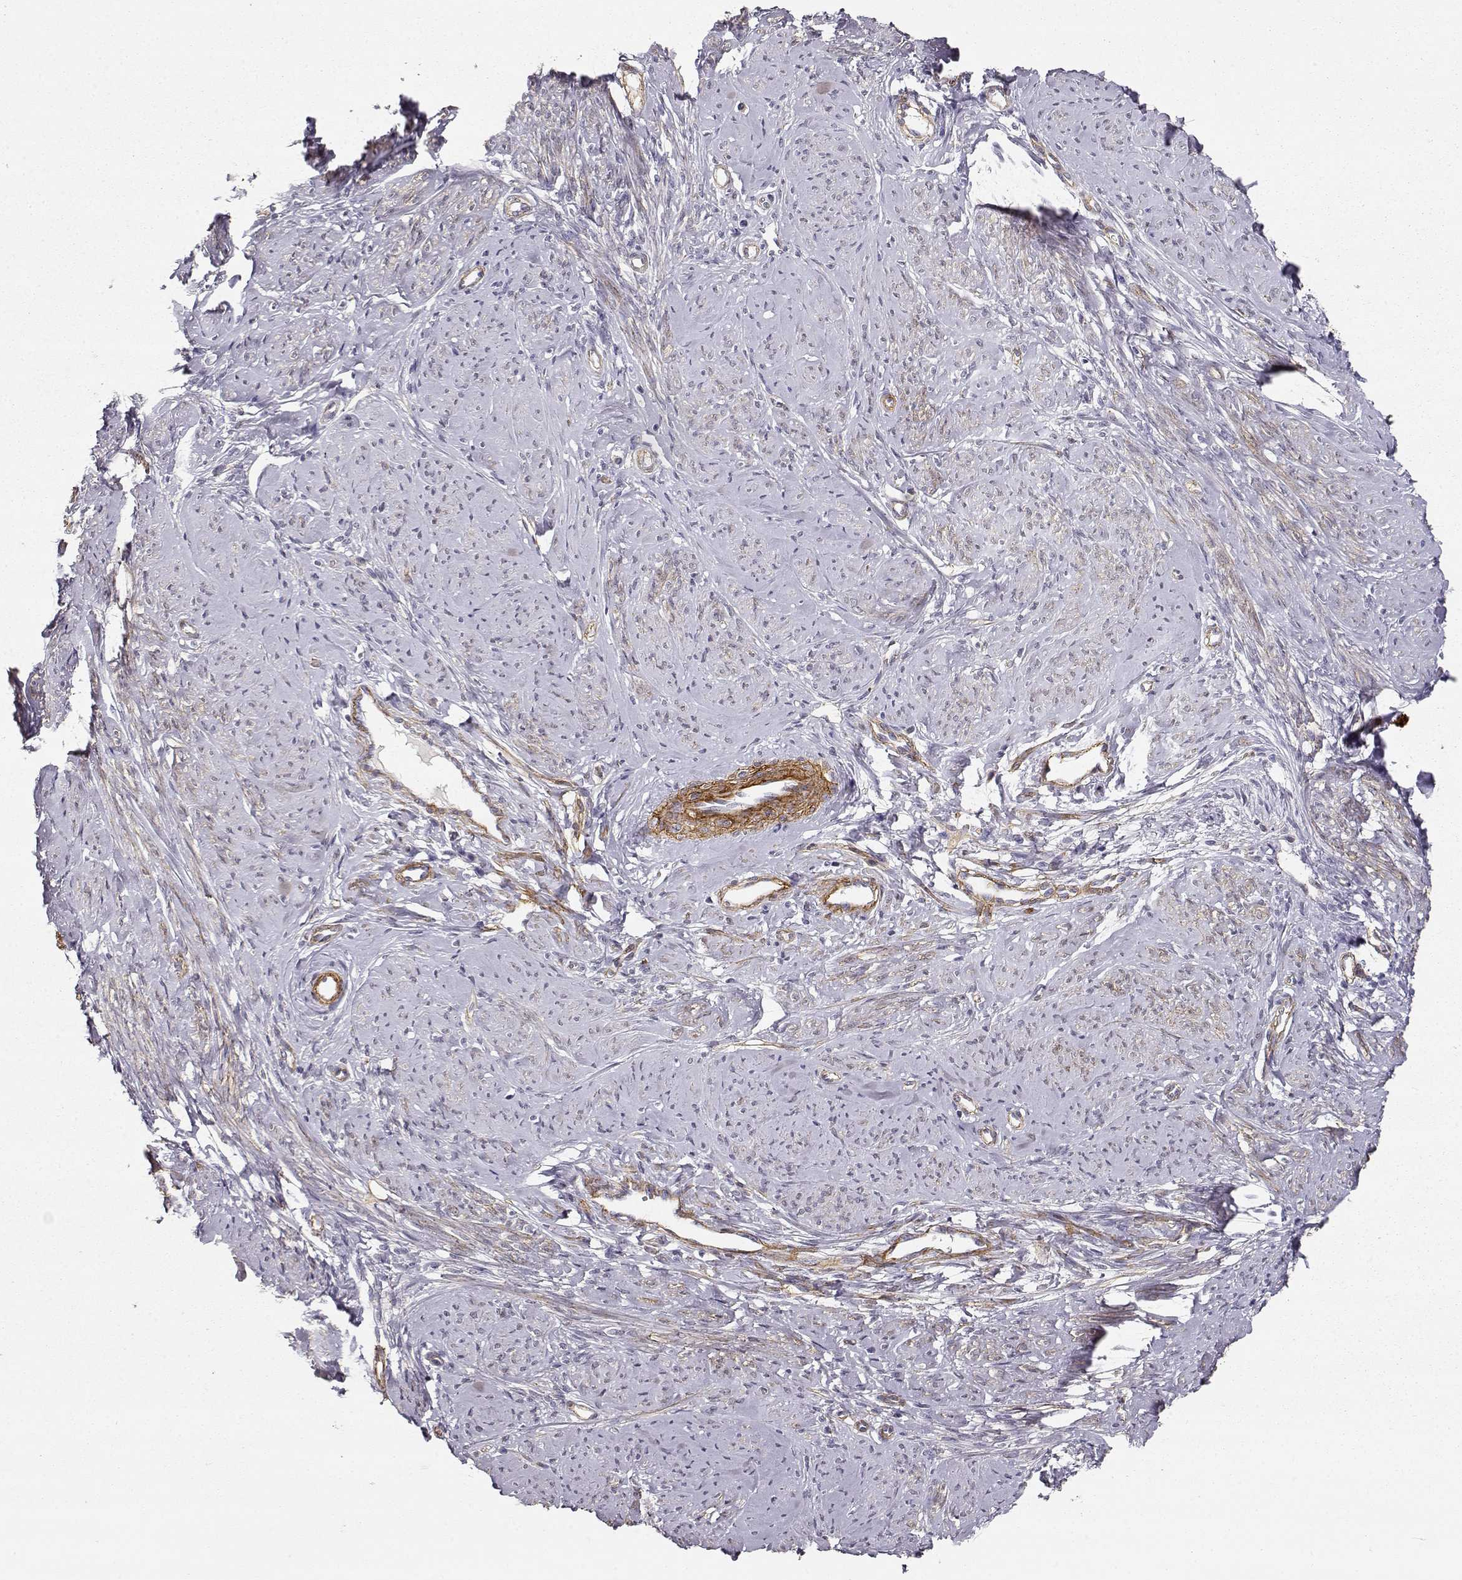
{"staining": {"intensity": "negative", "quantity": "none", "location": "none"}, "tissue": "smooth muscle", "cell_type": "Smooth muscle cells", "image_type": "normal", "snomed": [{"axis": "morphology", "description": "Normal tissue, NOS"}, {"axis": "topography", "description": "Smooth muscle"}], "caption": "DAB immunohistochemical staining of unremarkable human smooth muscle demonstrates no significant positivity in smooth muscle cells.", "gene": "LAMC1", "patient": {"sex": "female", "age": 48}}